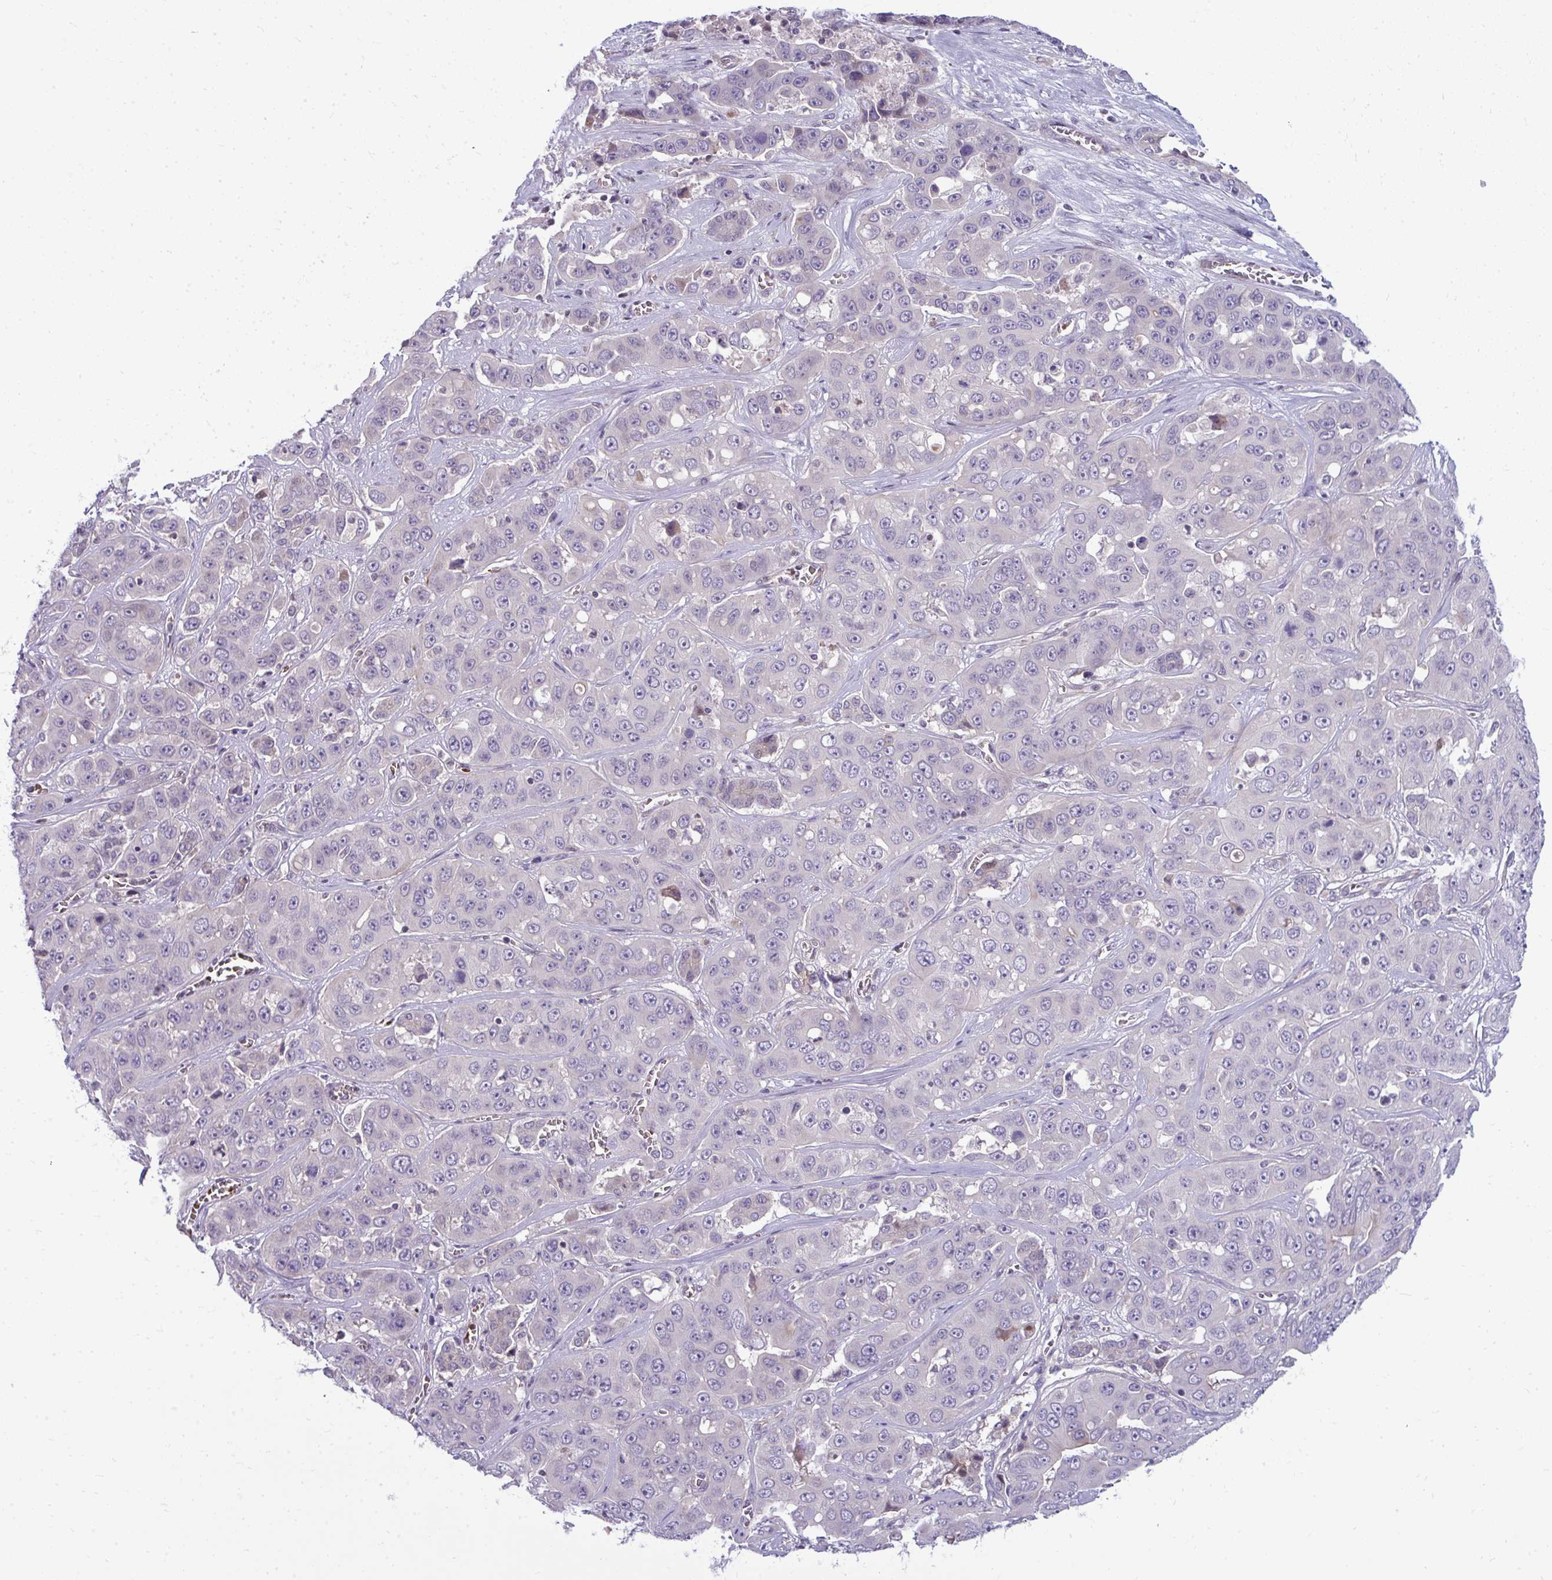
{"staining": {"intensity": "negative", "quantity": "none", "location": "none"}, "tissue": "liver cancer", "cell_type": "Tumor cells", "image_type": "cancer", "snomed": [{"axis": "morphology", "description": "Cholangiocarcinoma"}, {"axis": "topography", "description": "Liver"}], "caption": "Liver cancer (cholangiocarcinoma) stained for a protein using immunohistochemistry (IHC) shows no staining tumor cells.", "gene": "SLC14A1", "patient": {"sex": "female", "age": 52}}